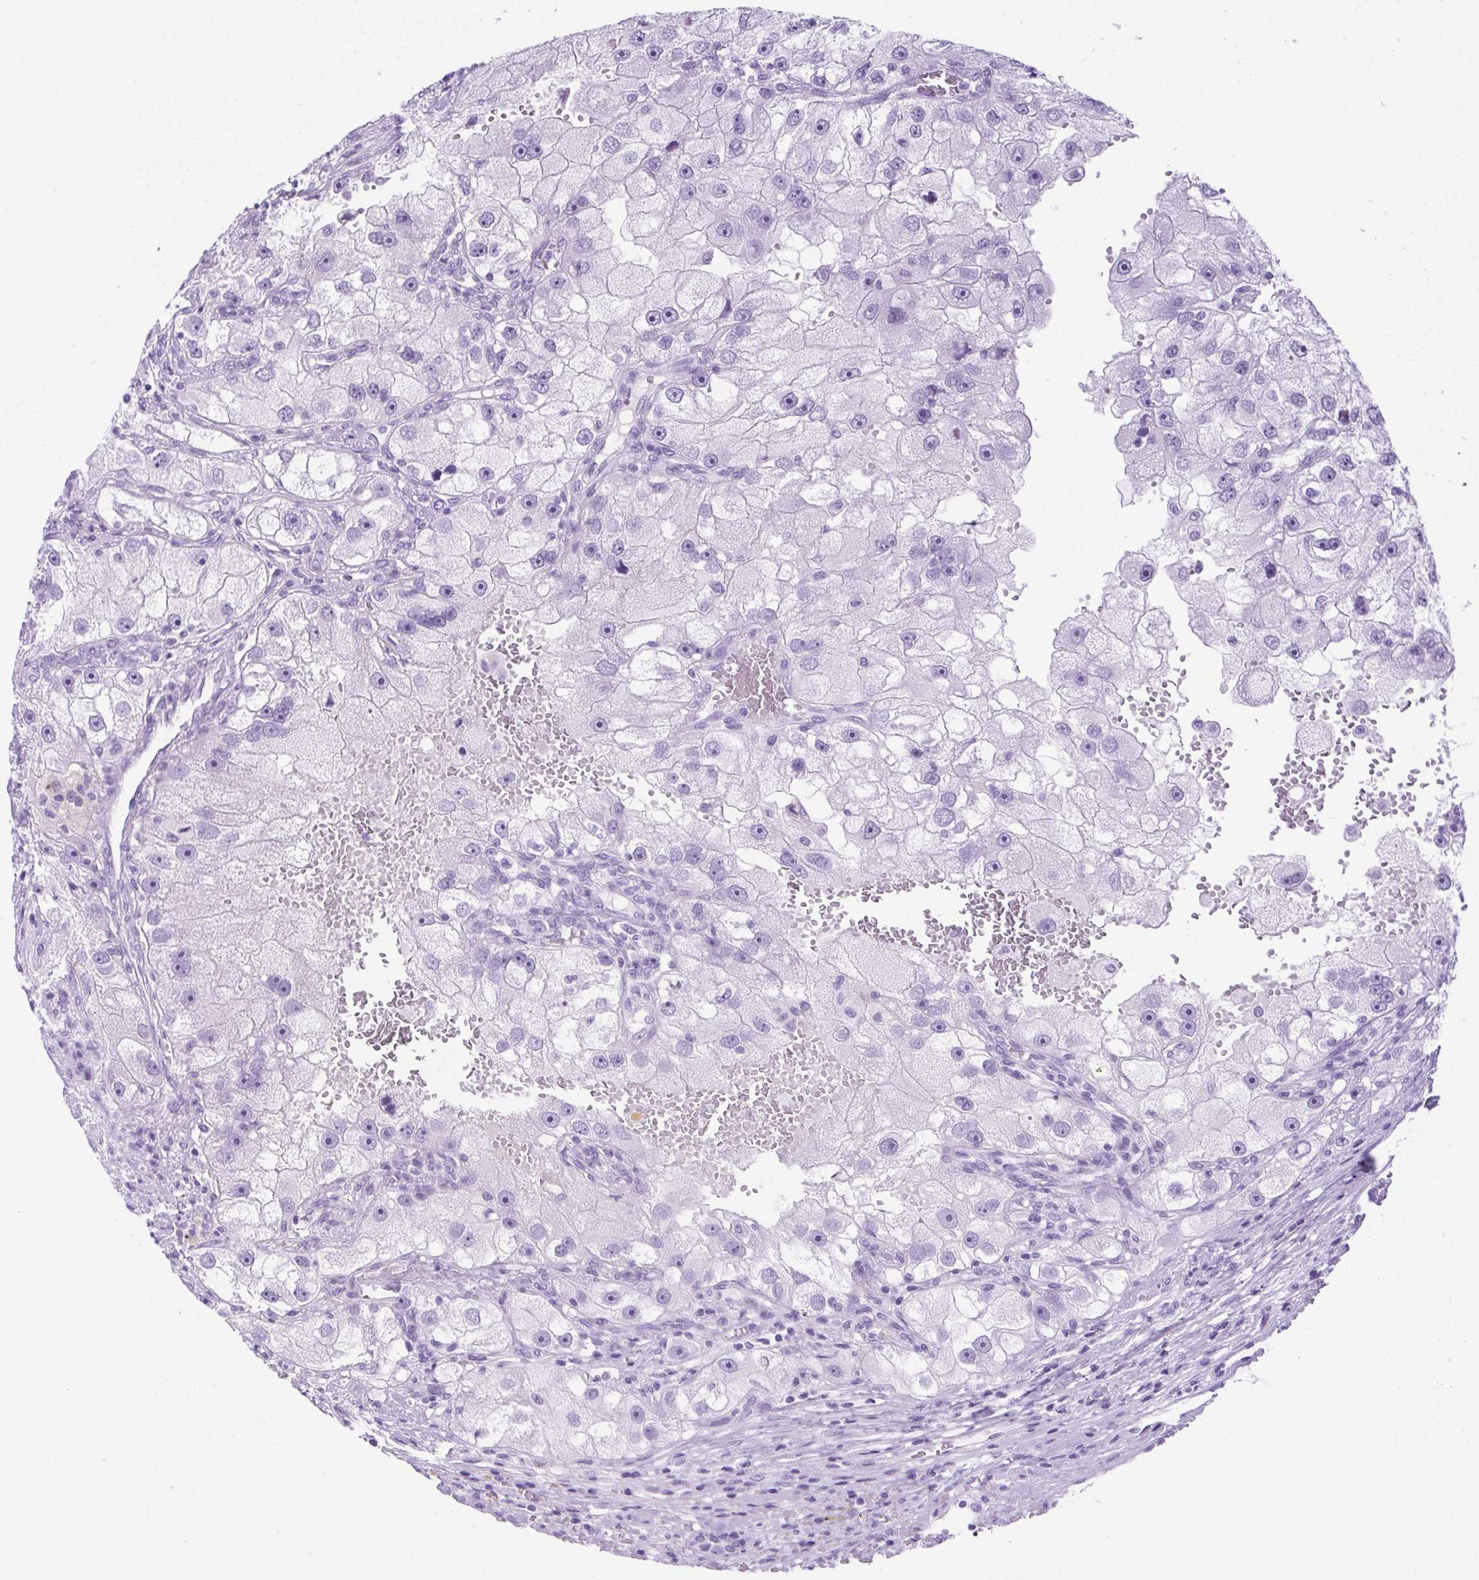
{"staining": {"intensity": "negative", "quantity": "none", "location": "none"}, "tissue": "renal cancer", "cell_type": "Tumor cells", "image_type": "cancer", "snomed": [{"axis": "morphology", "description": "Adenocarcinoma, NOS"}, {"axis": "topography", "description": "Kidney"}], "caption": "The photomicrograph displays no staining of tumor cells in renal adenocarcinoma.", "gene": "SPACA5B", "patient": {"sex": "male", "age": 63}}